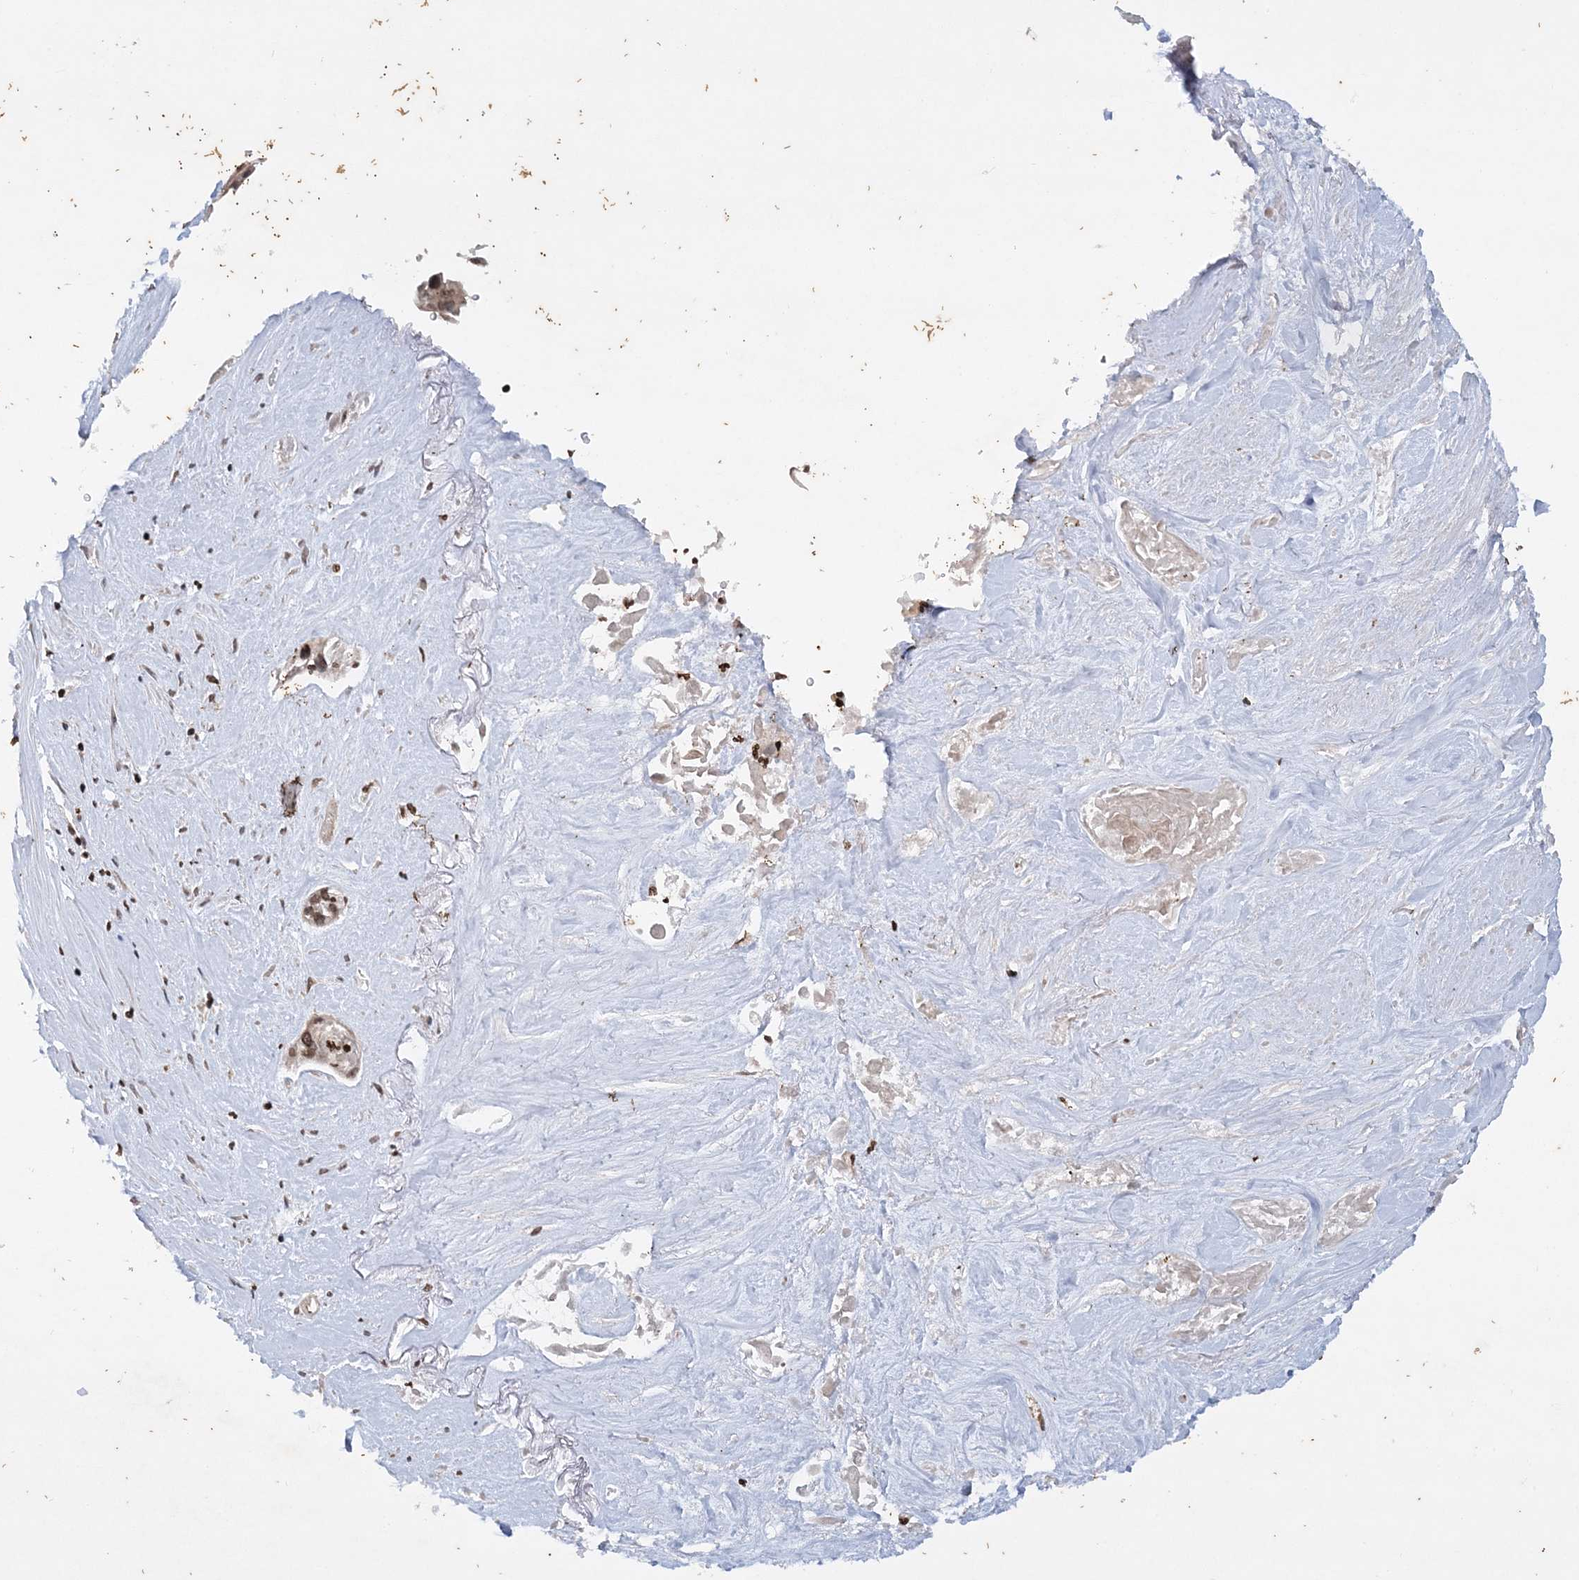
{"staining": {"intensity": "weak", "quantity": ">75%", "location": "nuclear"}, "tissue": "pancreatic cancer", "cell_type": "Tumor cells", "image_type": "cancer", "snomed": [{"axis": "morphology", "description": "Adenocarcinoma, NOS"}, {"axis": "topography", "description": "Pancreas"}], "caption": "Protein expression analysis of human adenocarcinoma (pancreatic) reveals weak nuclear positivity in about >75% of tumor cells. Immunohistochemistry stains the protein of interest in brown and the nuclei are stained blue.", "gene": "NEDD9", "patient": {"sex": "female", "age": 60}}